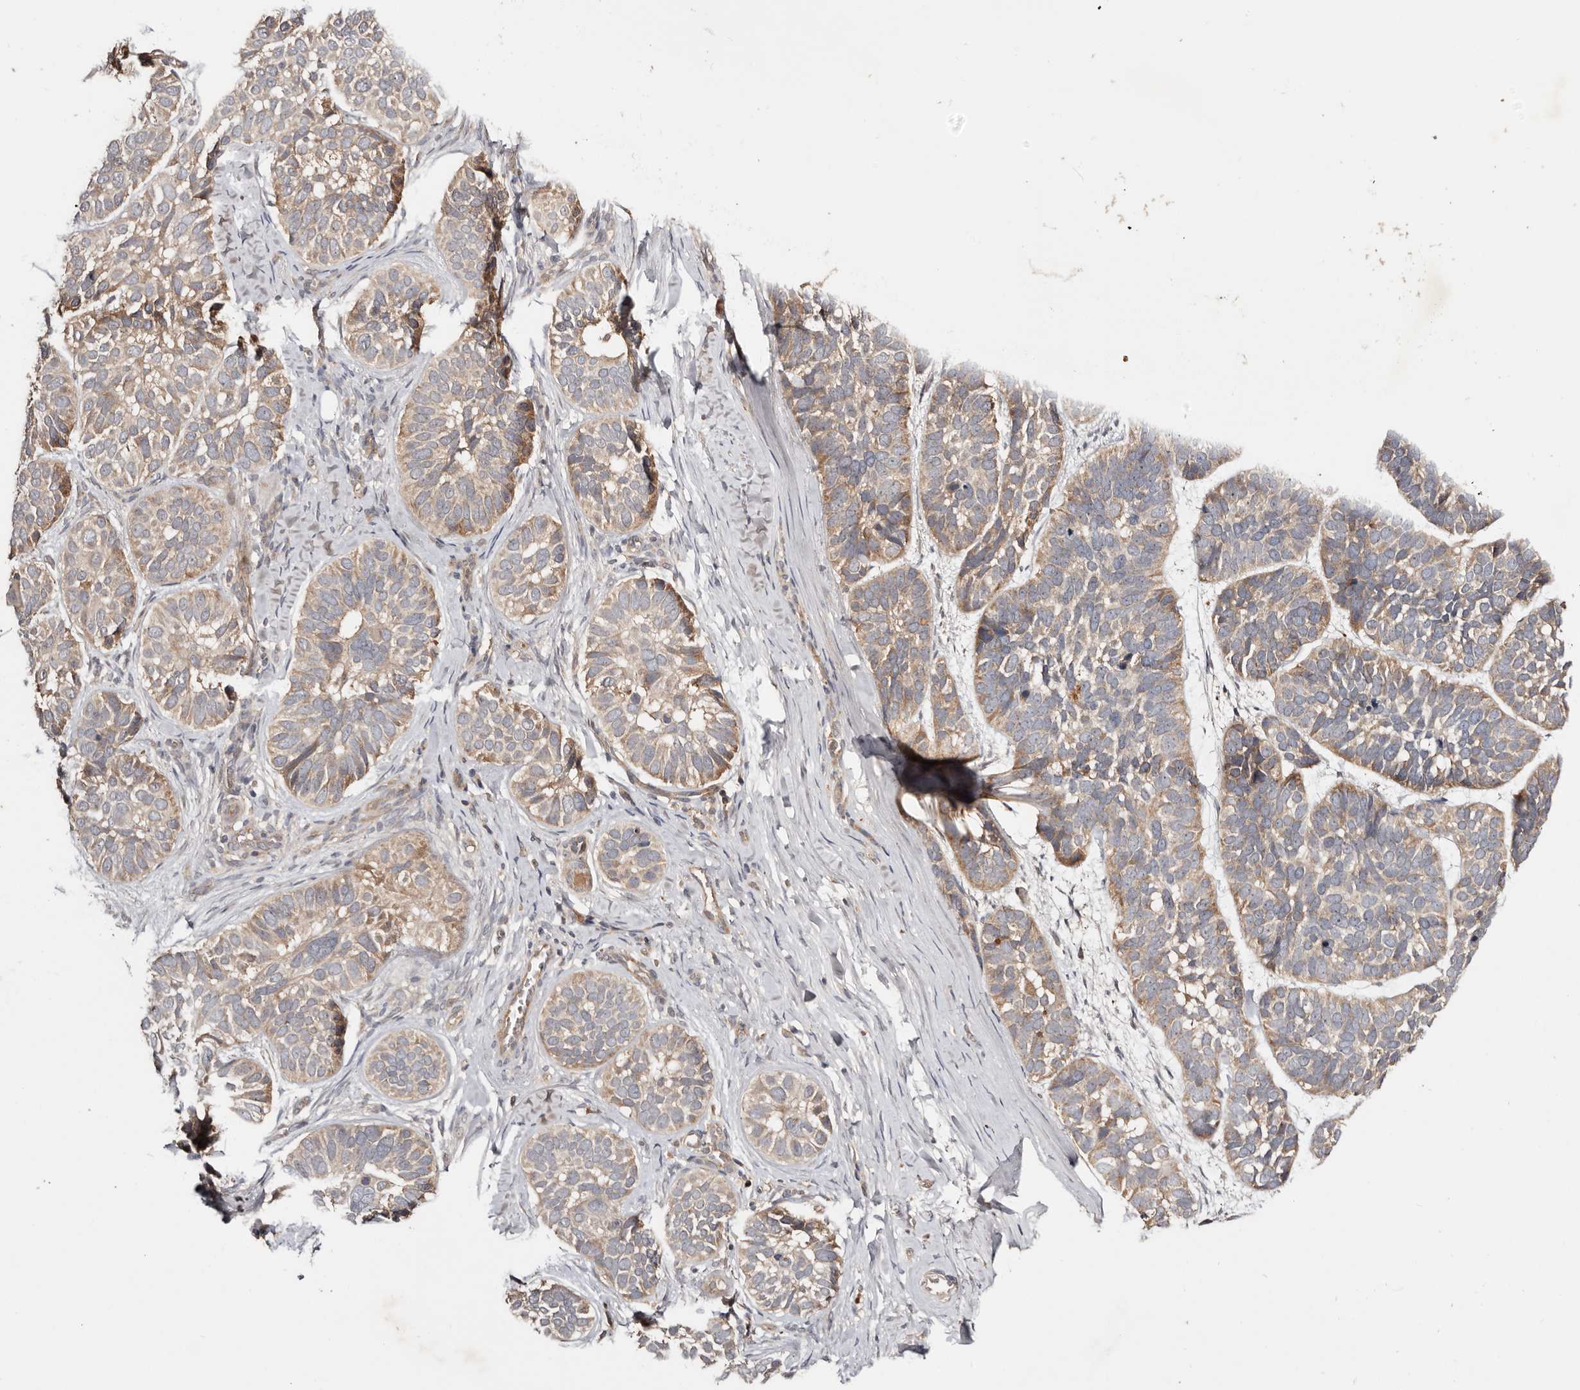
{"staining": {"intensity": "moderate", "quantity": ">75%", "location": "cytoplasmic/membranous"}, "tissue": "skin cancer", "cell_type": "Tumor cells", "image_type": "cancer", "snomed": [{"axis": "morphology", "description": "Basal cell carcinoma"}, {"axis": "topography", "description": "Skin"}], "caption": "IHC image of neoplastic tissue: skin cancer stained using IHC exhibits medium levels of moderate protein expression localized specifically in the cytoplasmic/membranous of tumor cells, appearing as a cytoplasmic/membranous brown color.", "gene": "PKIB", "patient": {"sex": "male", "age": 62}}